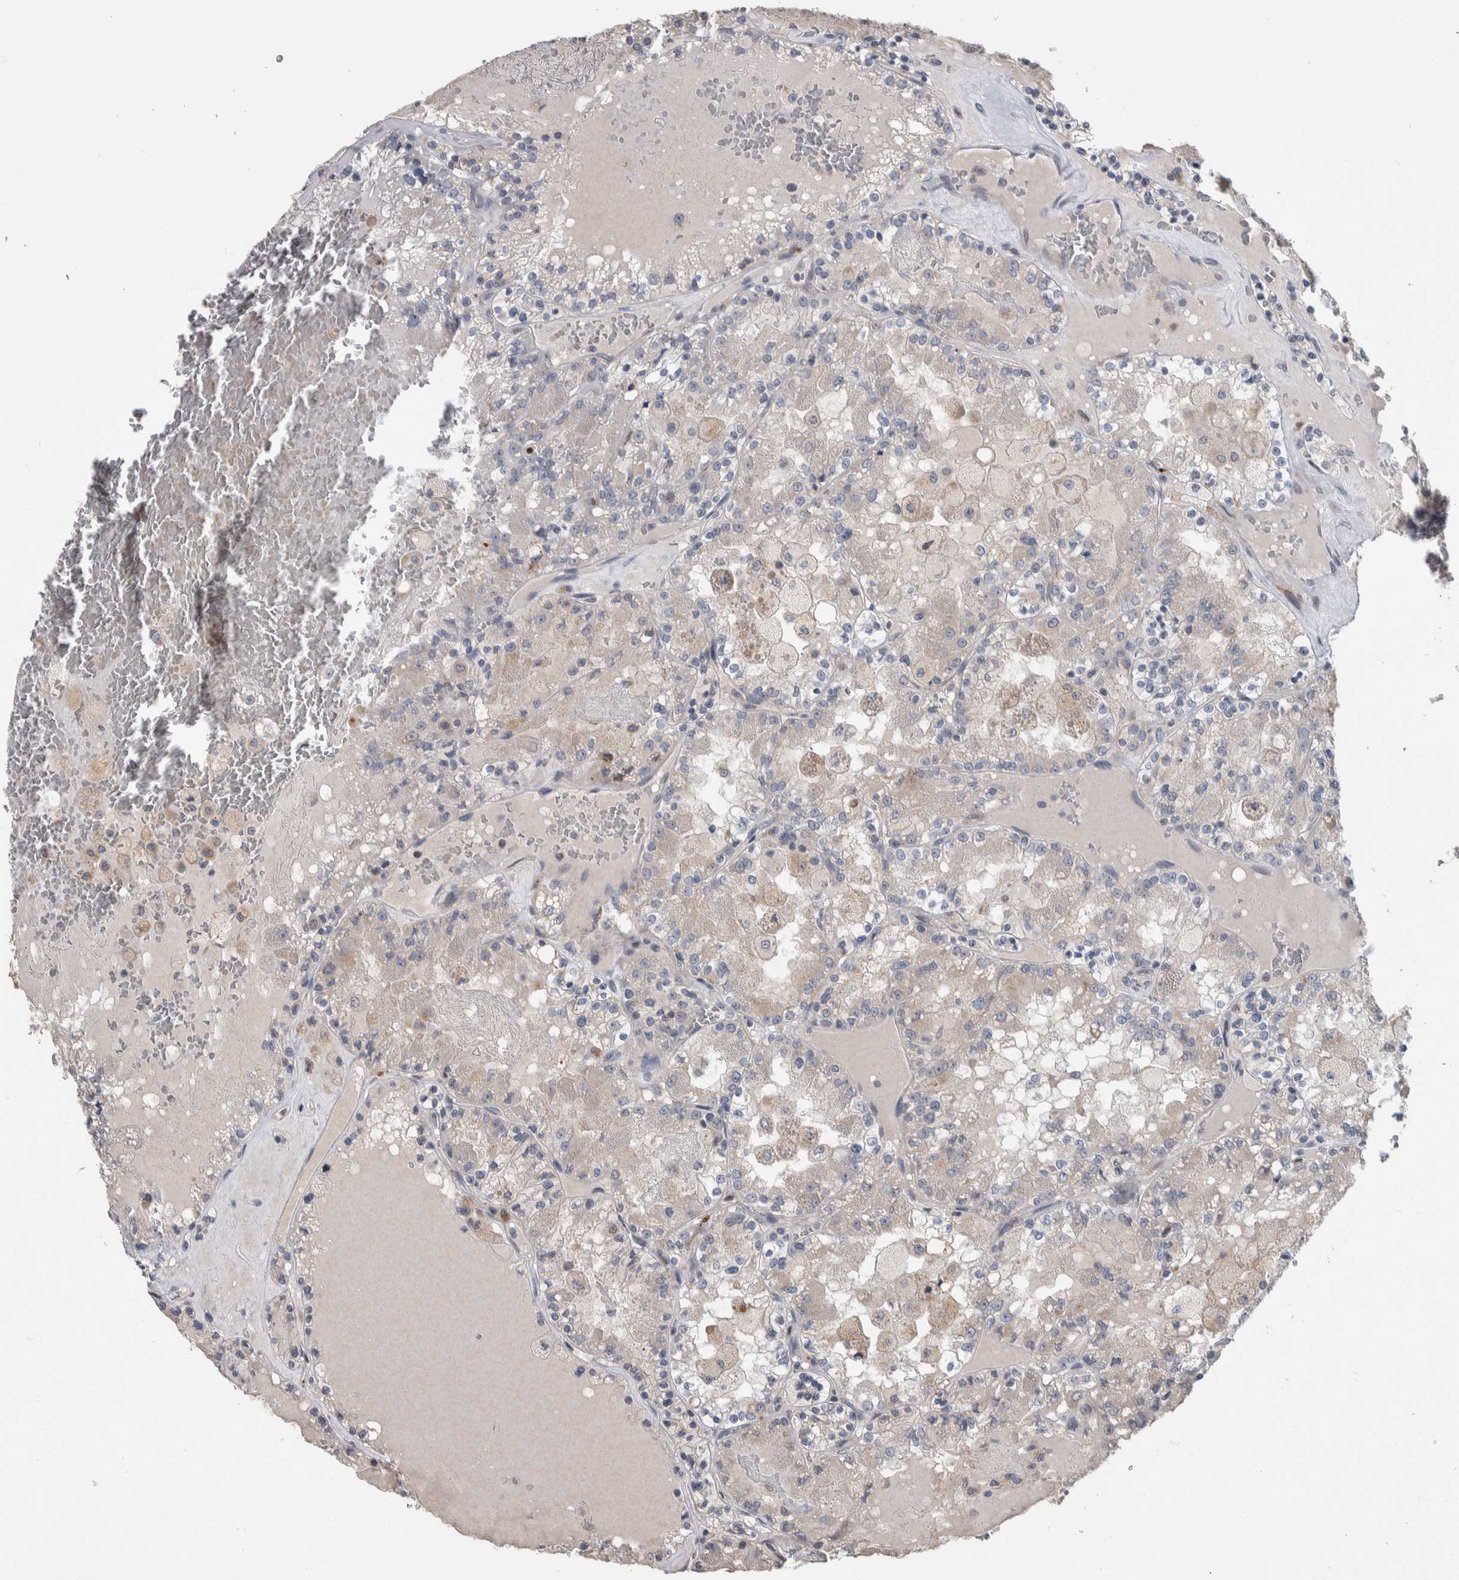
{"staining": {"intensity": "negative", "quantity": "none", "location": "none"}, "tissue": "renal cancer", "cell_type": "Tumor cells", "image_type": "cancer", "snomed": [{"axis": "morphology", "description": "Adenocarcinoma, NOS"}, {"axis": "topography", "description": "Kidney"}], "caption": "Immunohistochemical staining of renal cancer (adenocarcinoma) shows no significant staining in tumor cells. Nuclei are stained in blue.", "gene": "FAM83G", "patient": {"sex": "female", "age": 56}}